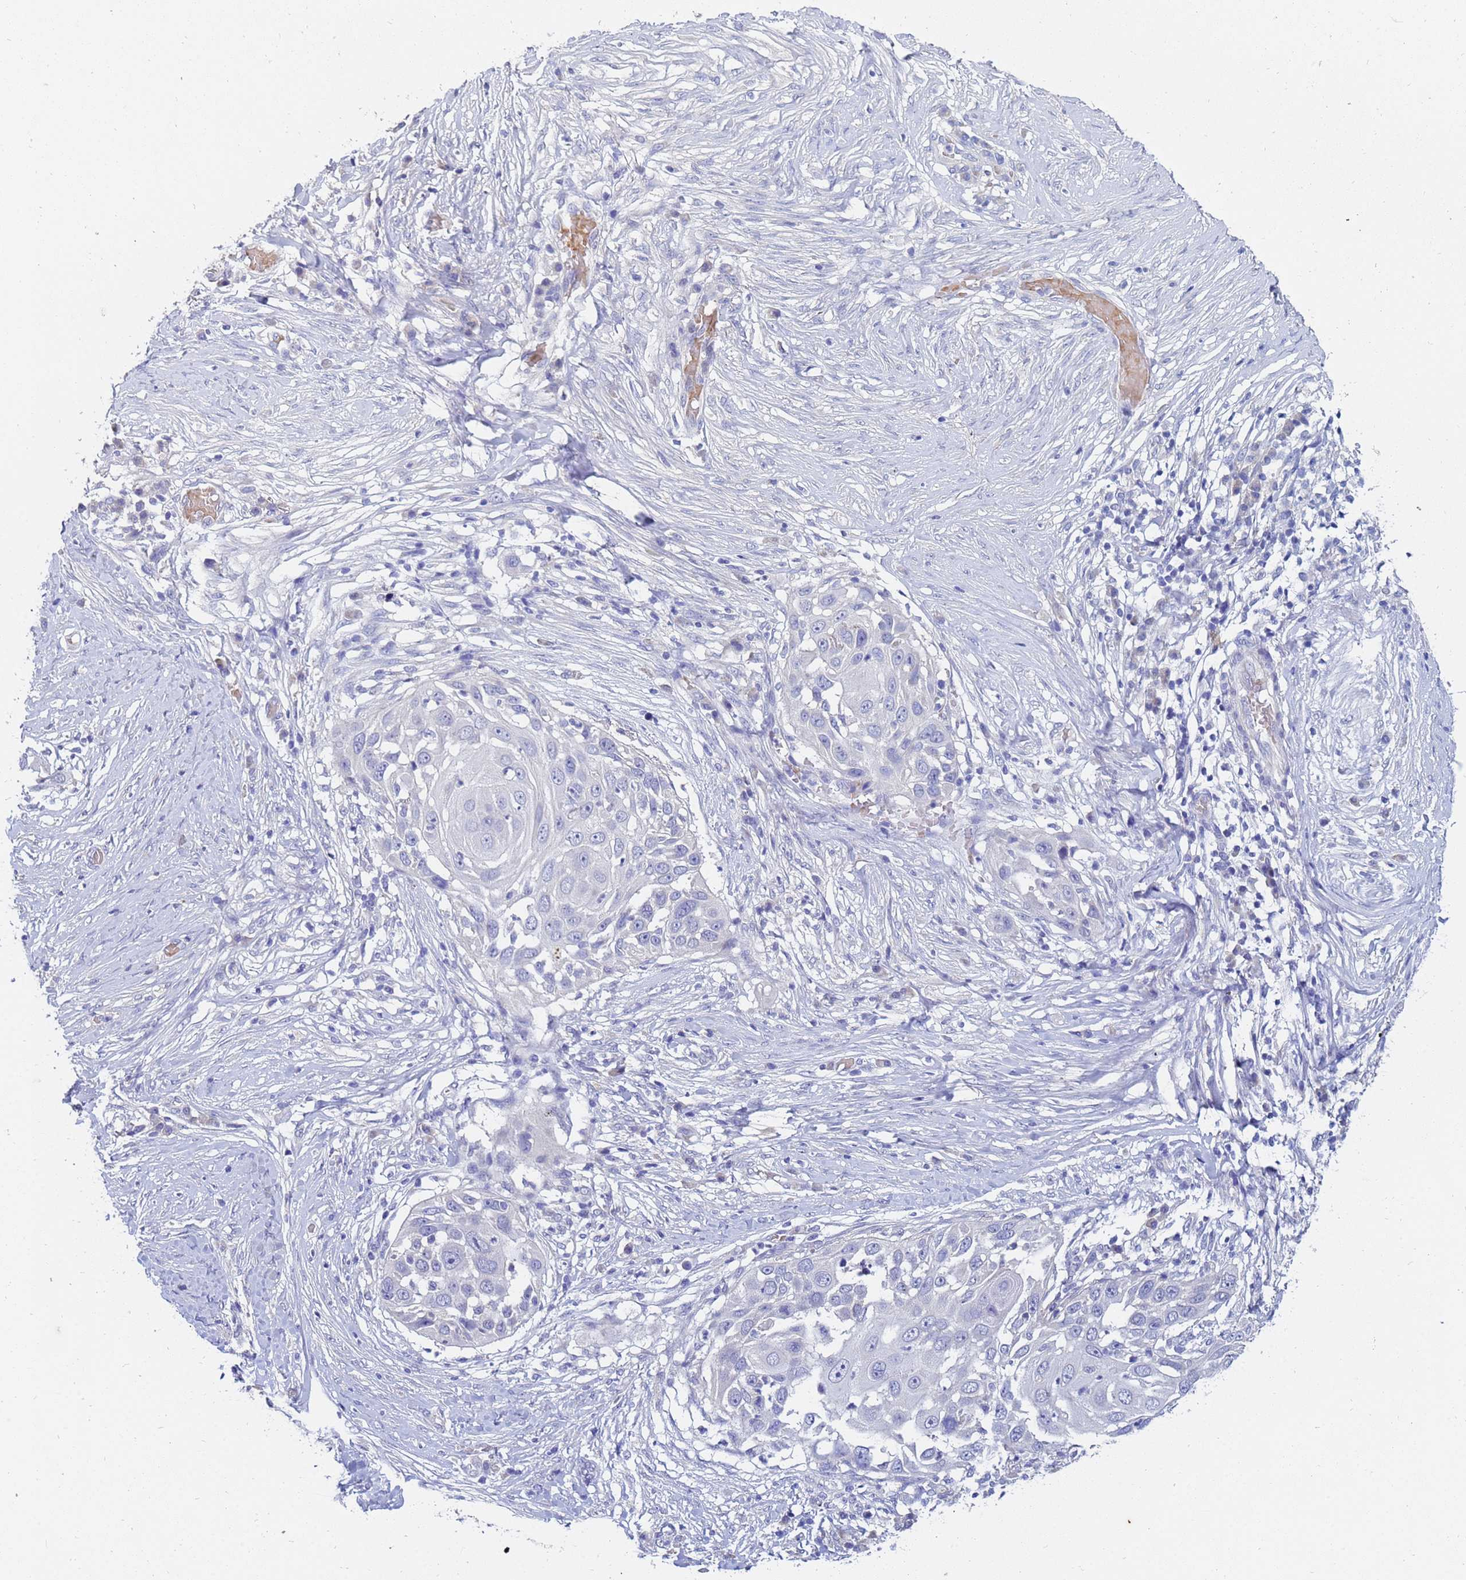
{"staining": {"intensity": "negative", "quantity": "none", "location": "none"}, "tissue": "skin cancer", "cell_type": "Tumor cells", "image_type": "cancer", "snomed": [{"axis": "morphology", "description": "Squamous cell carcinoma, NOS"}, {"axis": "topography", "description": "Skin"}], "caption": "Tumor cells show no significant protein staining in squamous cell carcinoma (skin).", "gene": "IHO1", "patient": {"sex": "female", "age": 44}}